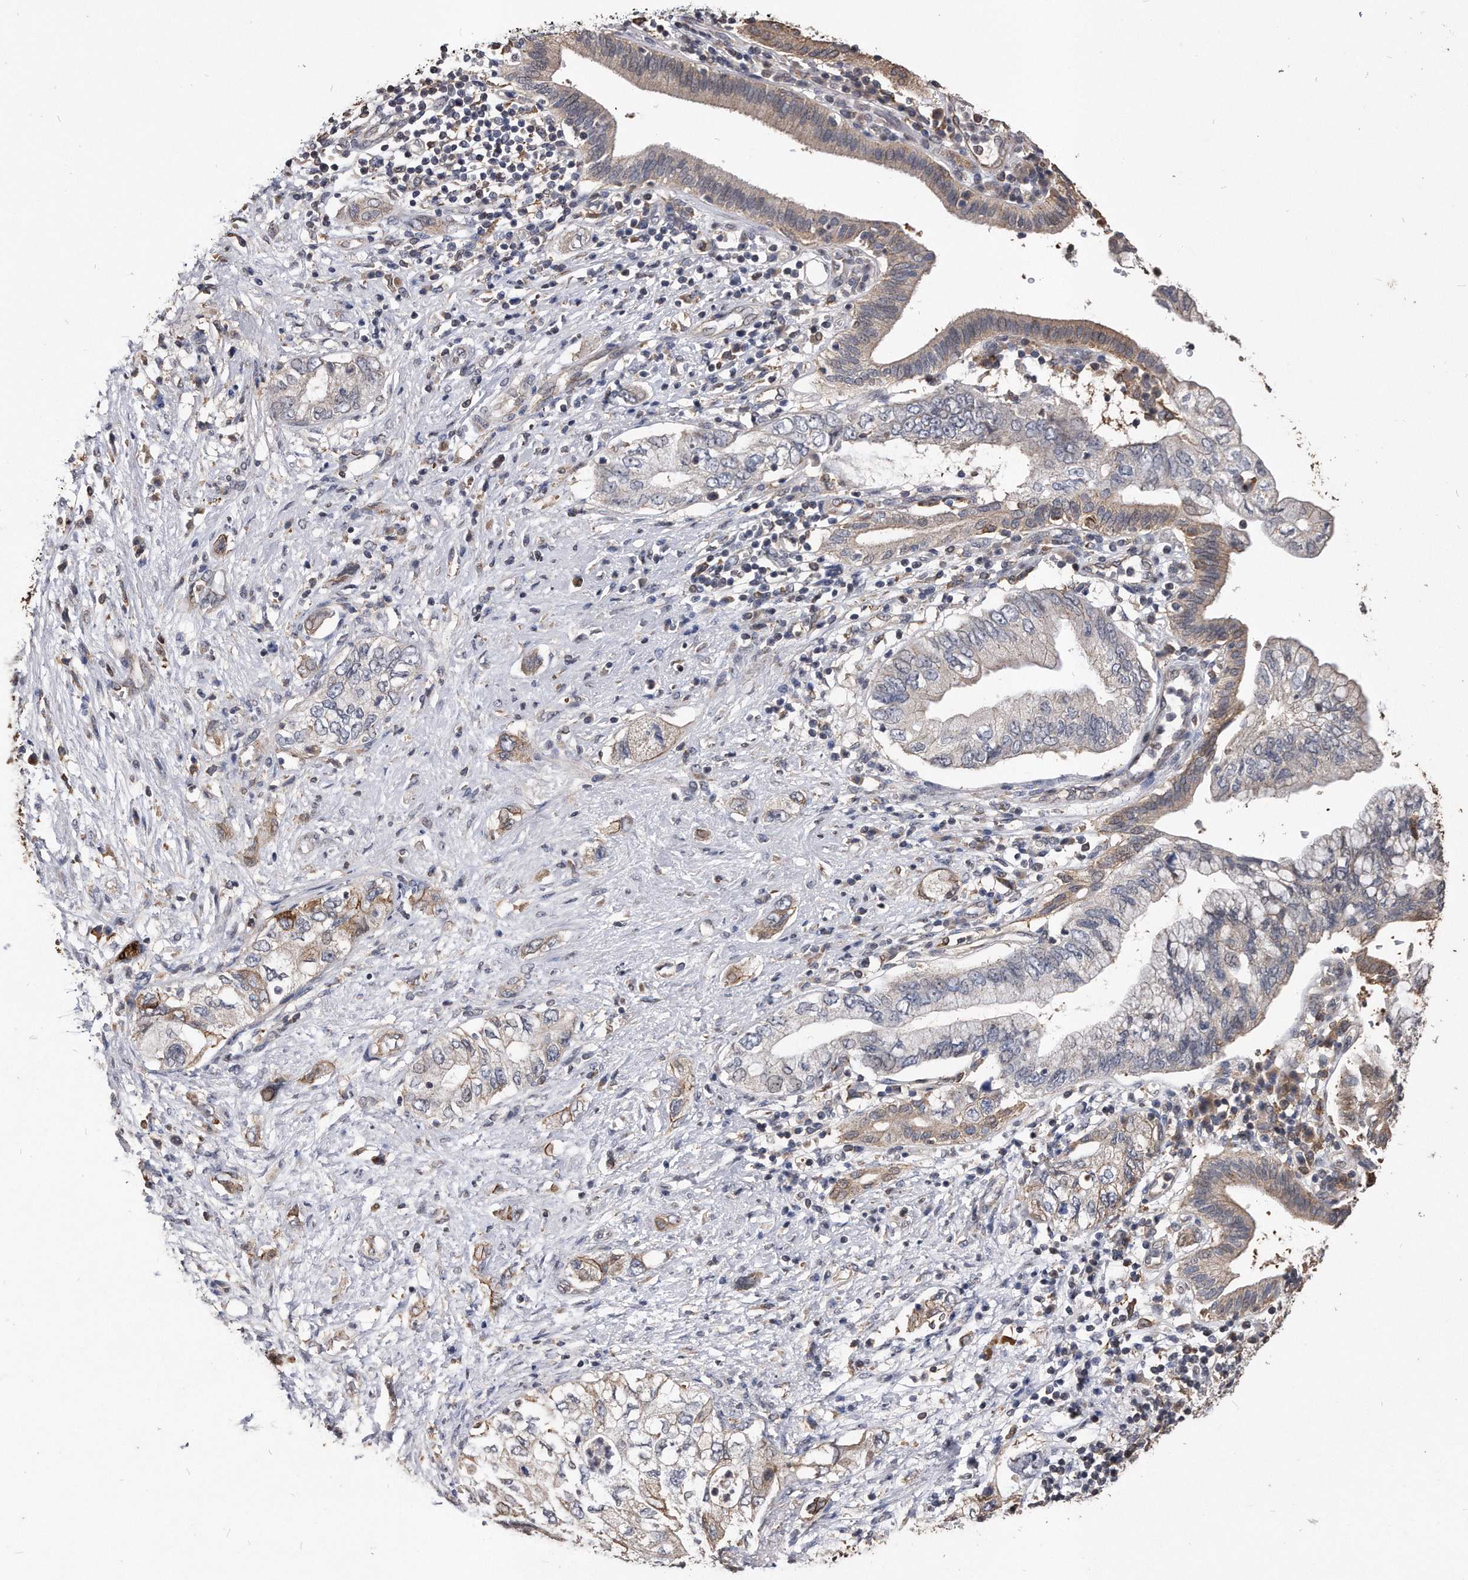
{"staining": {"intensity": "weak", "quantity": "25%-75%", "location": "cytoplasmic/membranous"}, "tissue": "pancreatic cancer", "cell_type": "Tumor cells", "image_type": "cancer", "snomed": [{"axis": "morphology", "description": "Adenocarcinoma, NOS"}, {"axis": "topography", "description": "Pancreas"}], "caption": "The micrograph reveals immunohistochemical staining of pancreatic cancer. There is weak cytoplasmic/membranous expression is present in about 25%-75% of tumor cells.", "gene": "IL20RA", "patient": {"sex": "female", "age": 73}}